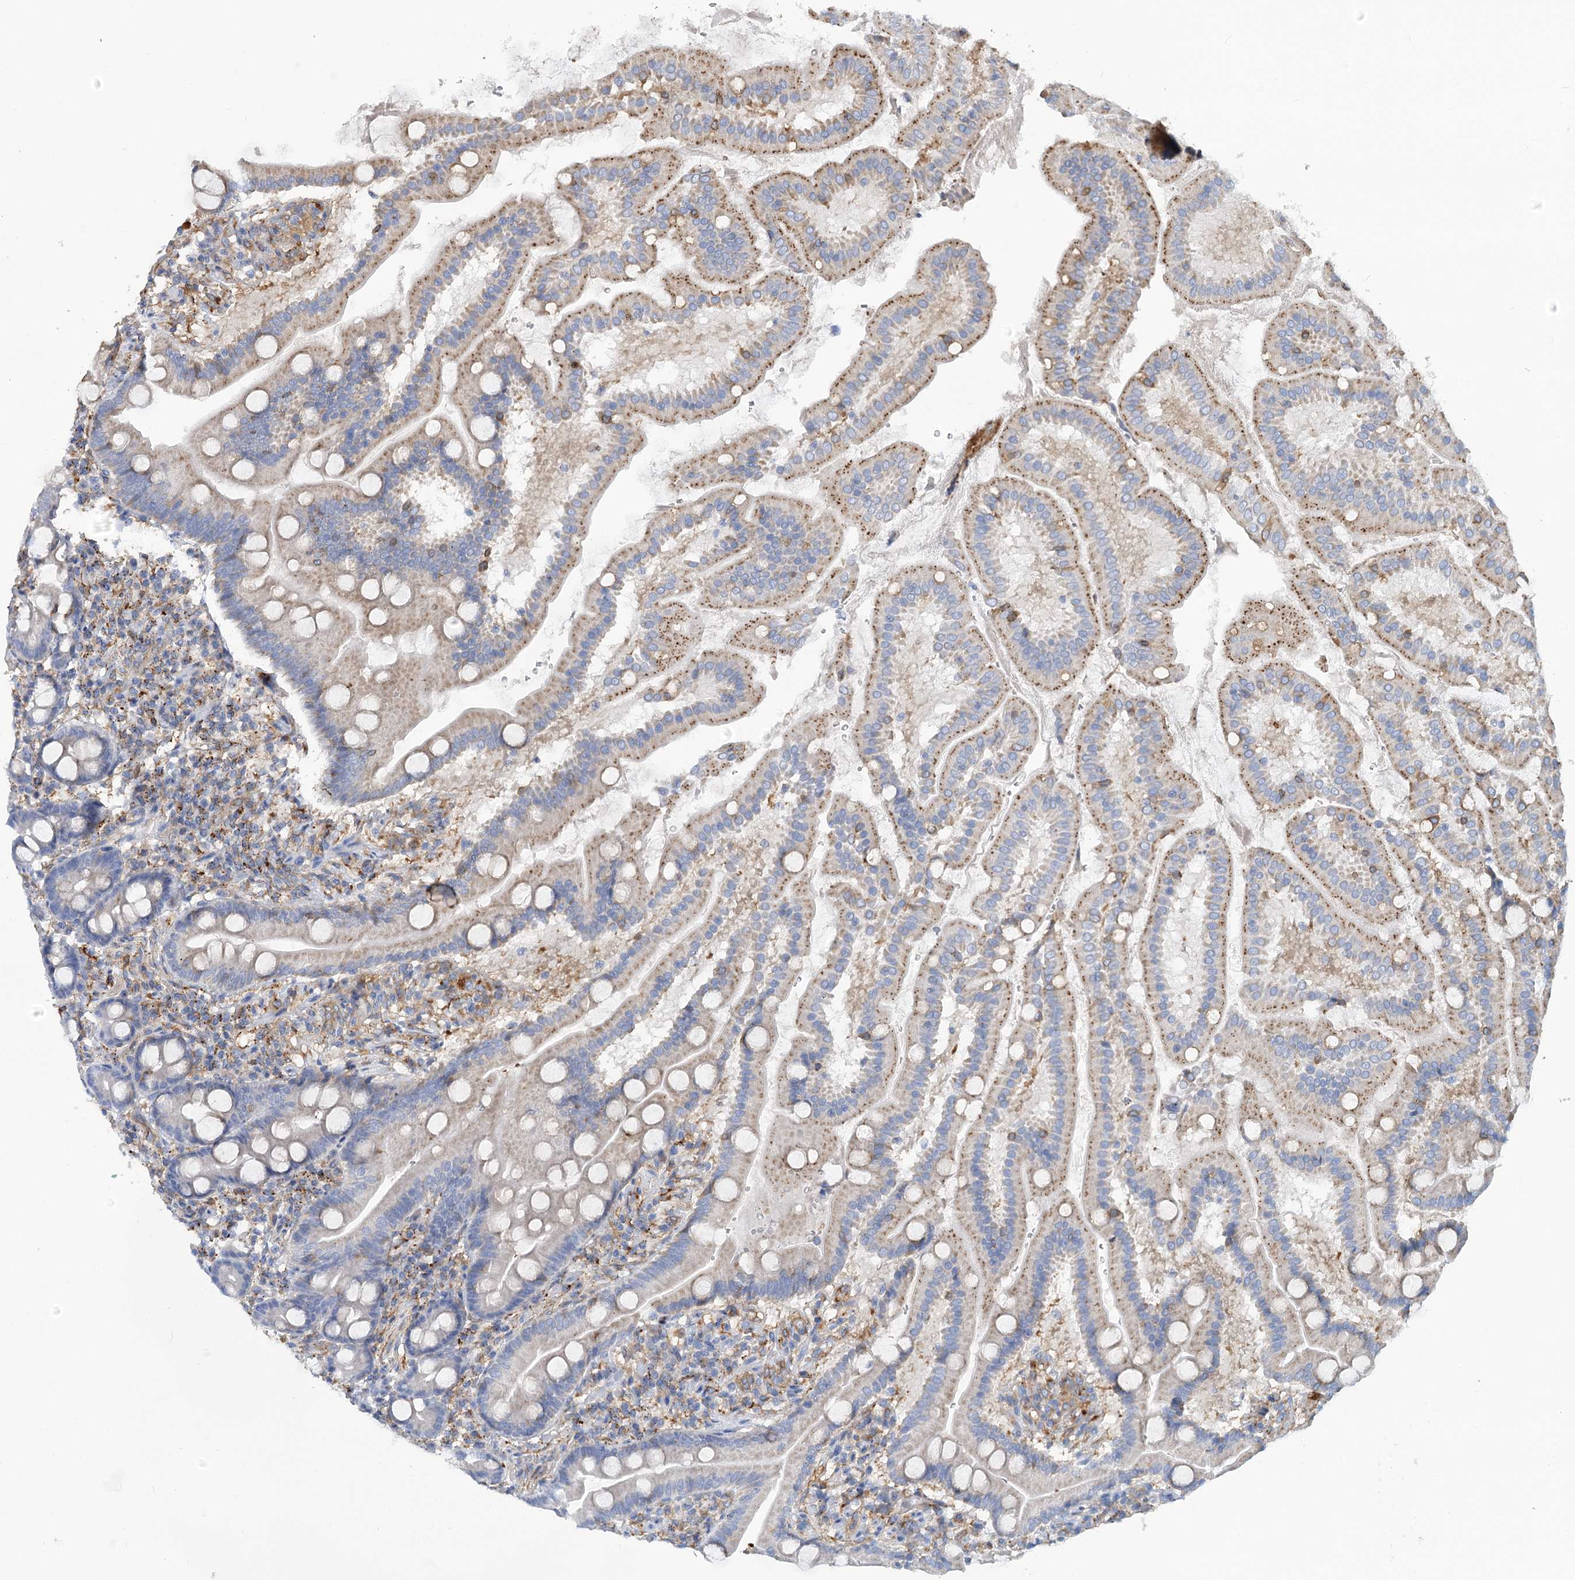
{"staining": {"intensity": "moderate", "quantity": "<25%", "location": "cytoplasmic/membranous"}, "tissue": "duodenum", "cell_type": "Glandular cells", "image_type": "normal", "snomed": [{"axis": "morphology", "description": "Normal tissue, NOS"}, {"axis": "topography", "description": "Duodenum"}], "caption": "Duodenum was stained to show a protein in brown. There is low levels of moderate cytoplasmic/membranous positivity in approximately <25% of glandular cells. The staining is performed using DAB brown chromogen to label protein expression. The nuclei are counter-stained blue using hematoxylin.", "gene": "GUSB", "patient": {"sex": "male", "age": 50}}